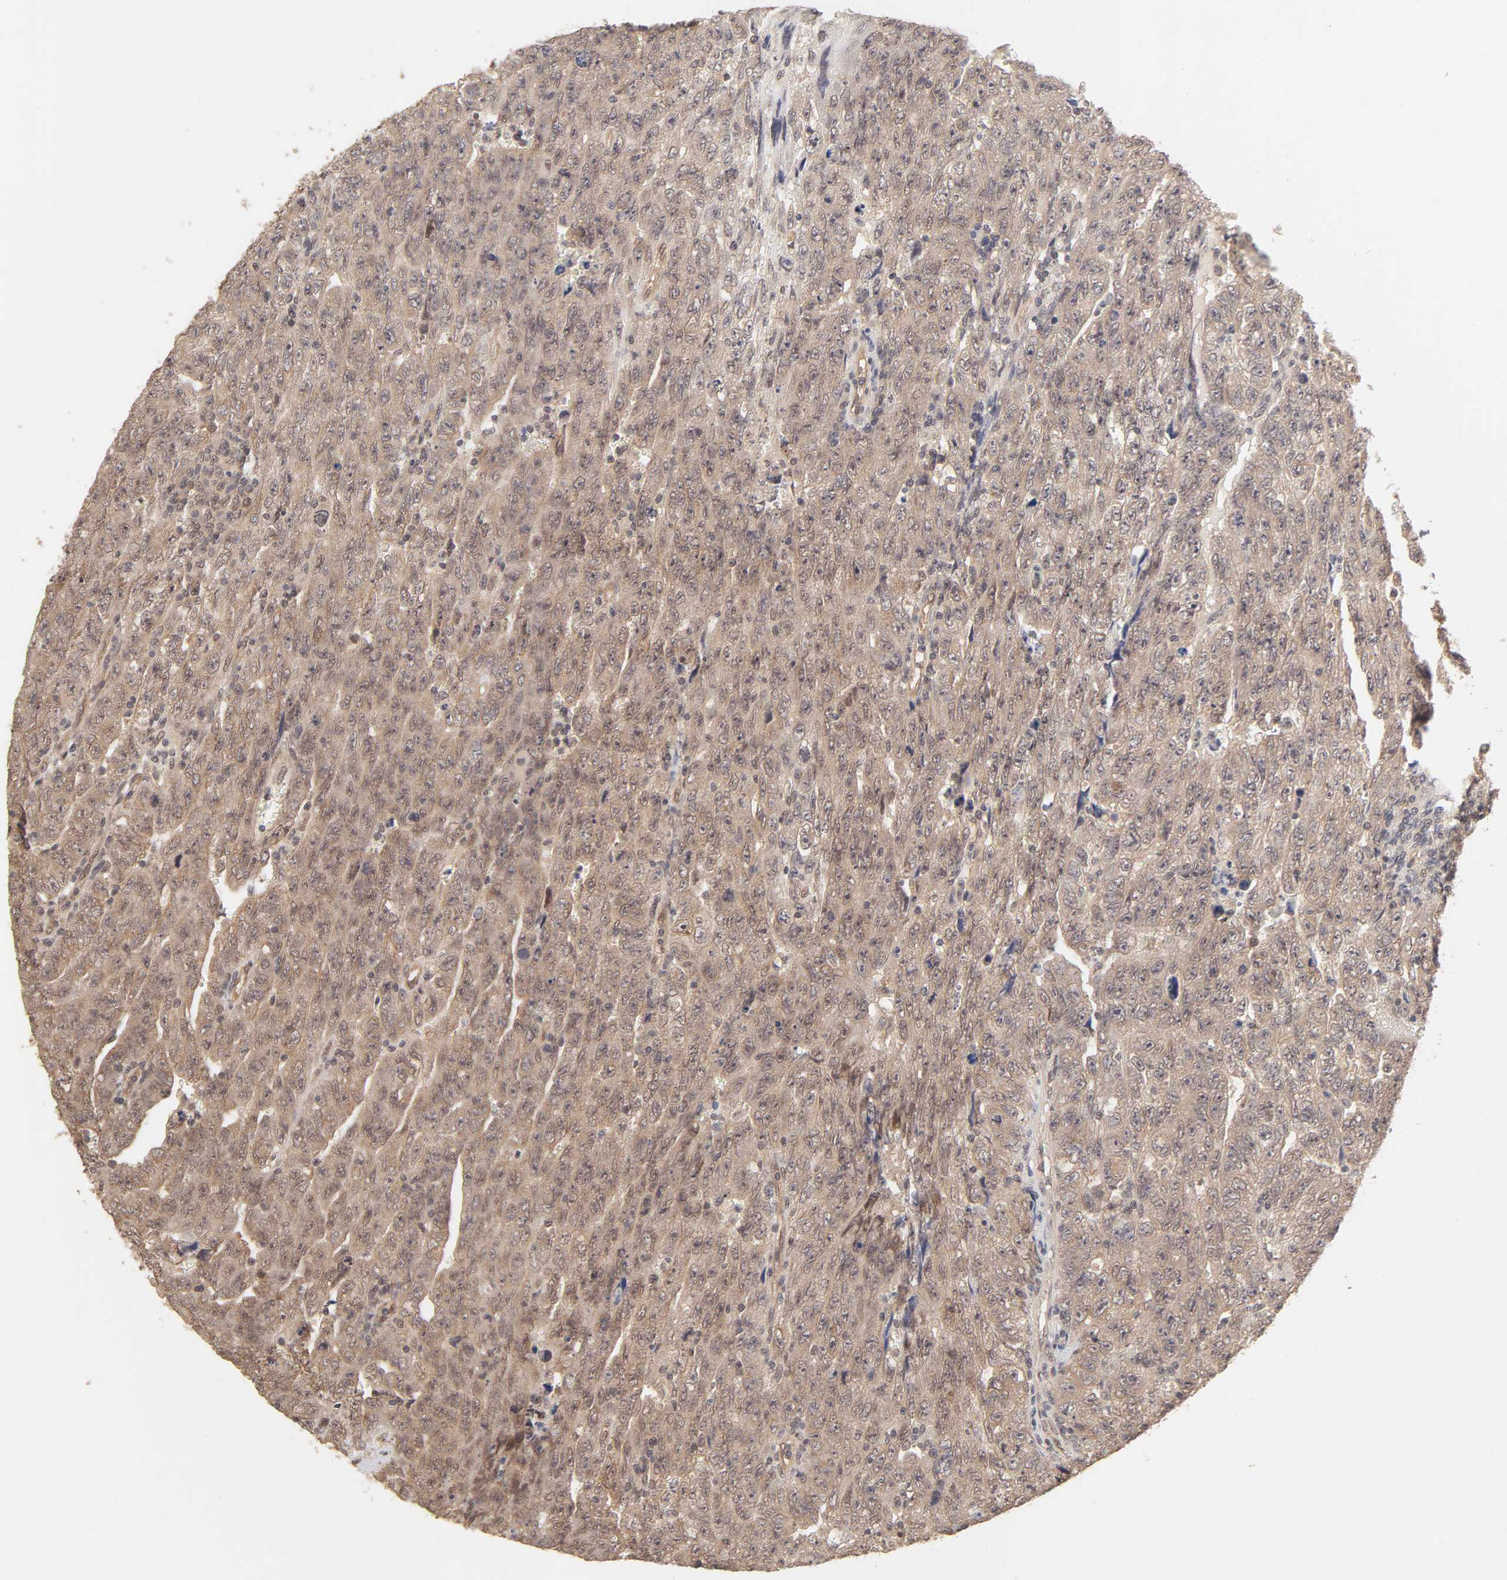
{"staining": {"intensity": "moderate", "quantity": ">75%", "location": "cytoplasmic/membranous"}, "tissue": "testis cancer", "cell_type": "Tumor cells", "image_type": "cancer", "snomed": [{"axis": "morphology", "description": "Carcinoma, Embryonal, NOS"}, {"axis": "topography", "description": "Testis"}], "caption": "There is medium levels of moderate cytoplasmic/membranous expression in tumor cells of testis embryonal carcinoma, as demonstrated by immunohistochemical staining (brown color).", "gene": "MAPK1", "patient": {"sex": "male", "age": 28}}